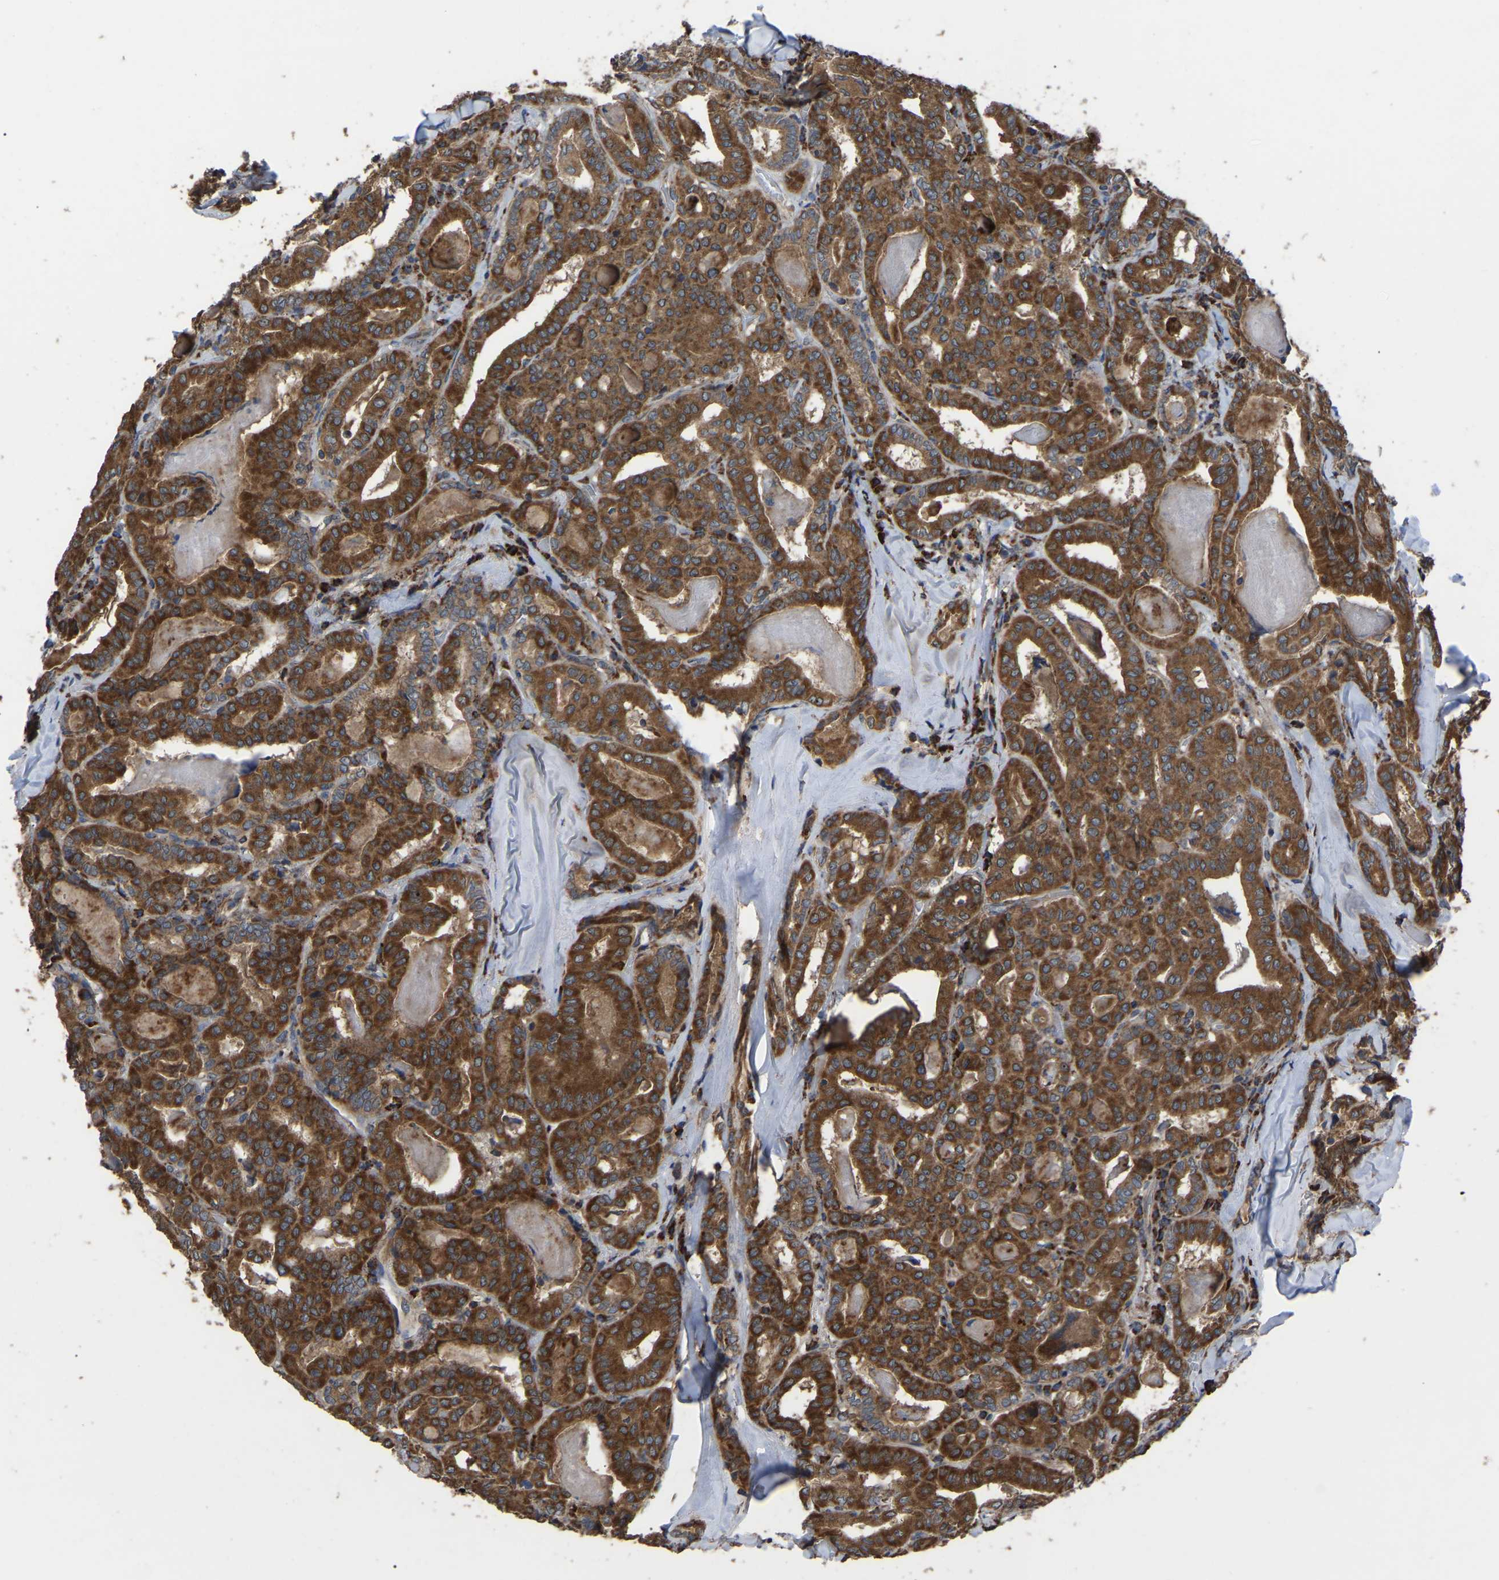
{"staining": {"intensity": "strong", "quantity": ">75%", "location": "cytoplasmic/membranous"}, "tissue": "thyroid cancer", "cell_type": "Tumor cells", "image_type": "cancer", "snomed": [{"axis": "morphology", "description": "Papillary adenocarcinoma, NOS"}, {"axis": "topography", "description": "Thyroid gland"}], "caption": "Tumor cells exhibit high levels of strong cytoplasmic/membranous expression in about >75% of cells in human thyroid papillary adenocarcinoma. (DAB = brown stain, brightfield microscopy at high magnification).", "gene": "GCC1", "patient": {"sex": "female", "age": 42}}